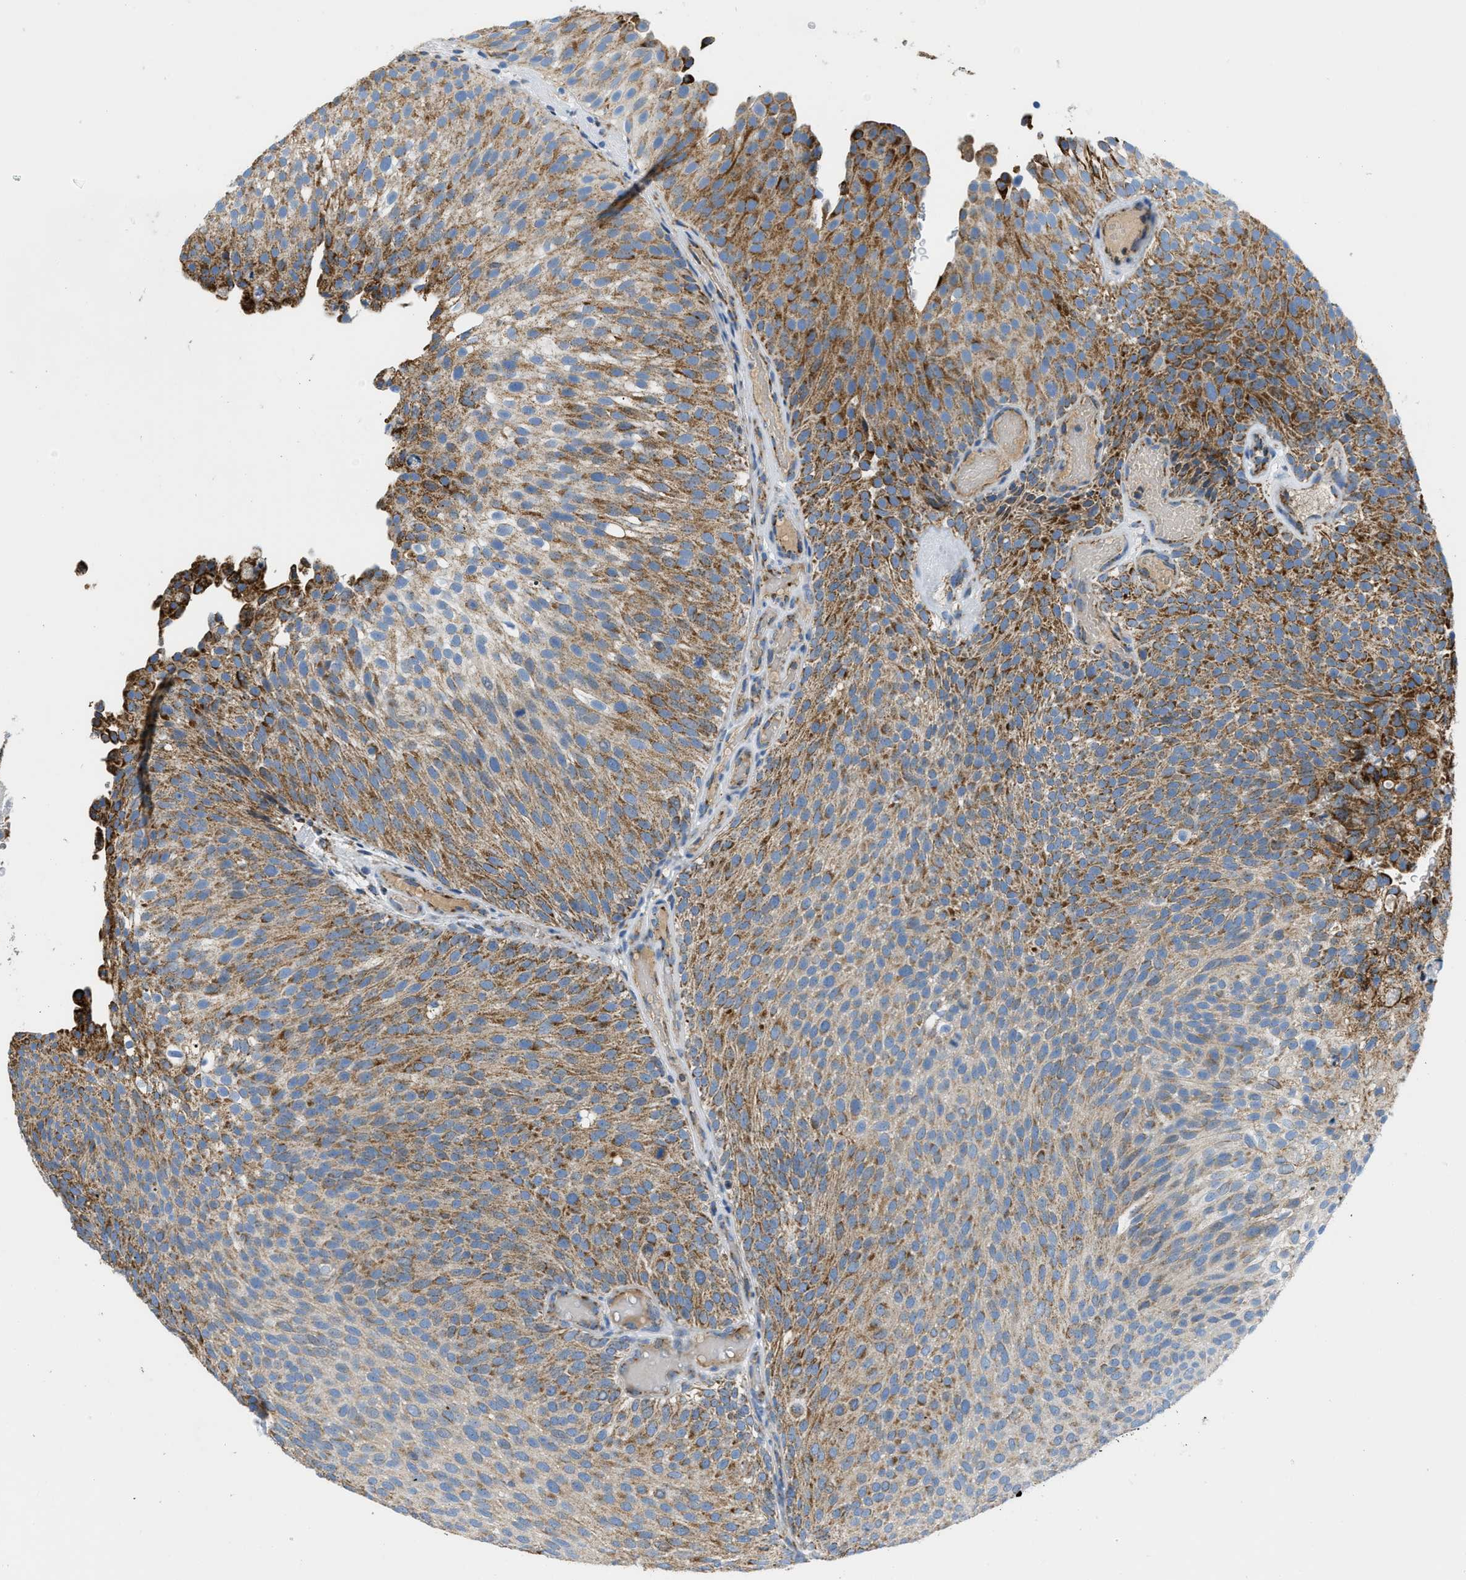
{"staining": {"intensity": "moderate", "quantity": ">75%", "location": "cytoplasmic/membranous"}, "tissue": "urothelial cancer", "cell_type": "Tumor cells", "image_type": "cancer", "snomed": [{"axis": "morphology", "description": "Urothelial carcinoma, Low grade"}, {"axis": "topography", "description": "Urinary bladder"}], "caption": "This photomicrograph demonstrates immunohistochemistry staining of human urothelial cancer, with medium moderate cytoplasmic/membranous positivity in about >75% of tumor cells.", "gene": "ACADVL", "patient": {"sex": "male", "age": 78}}